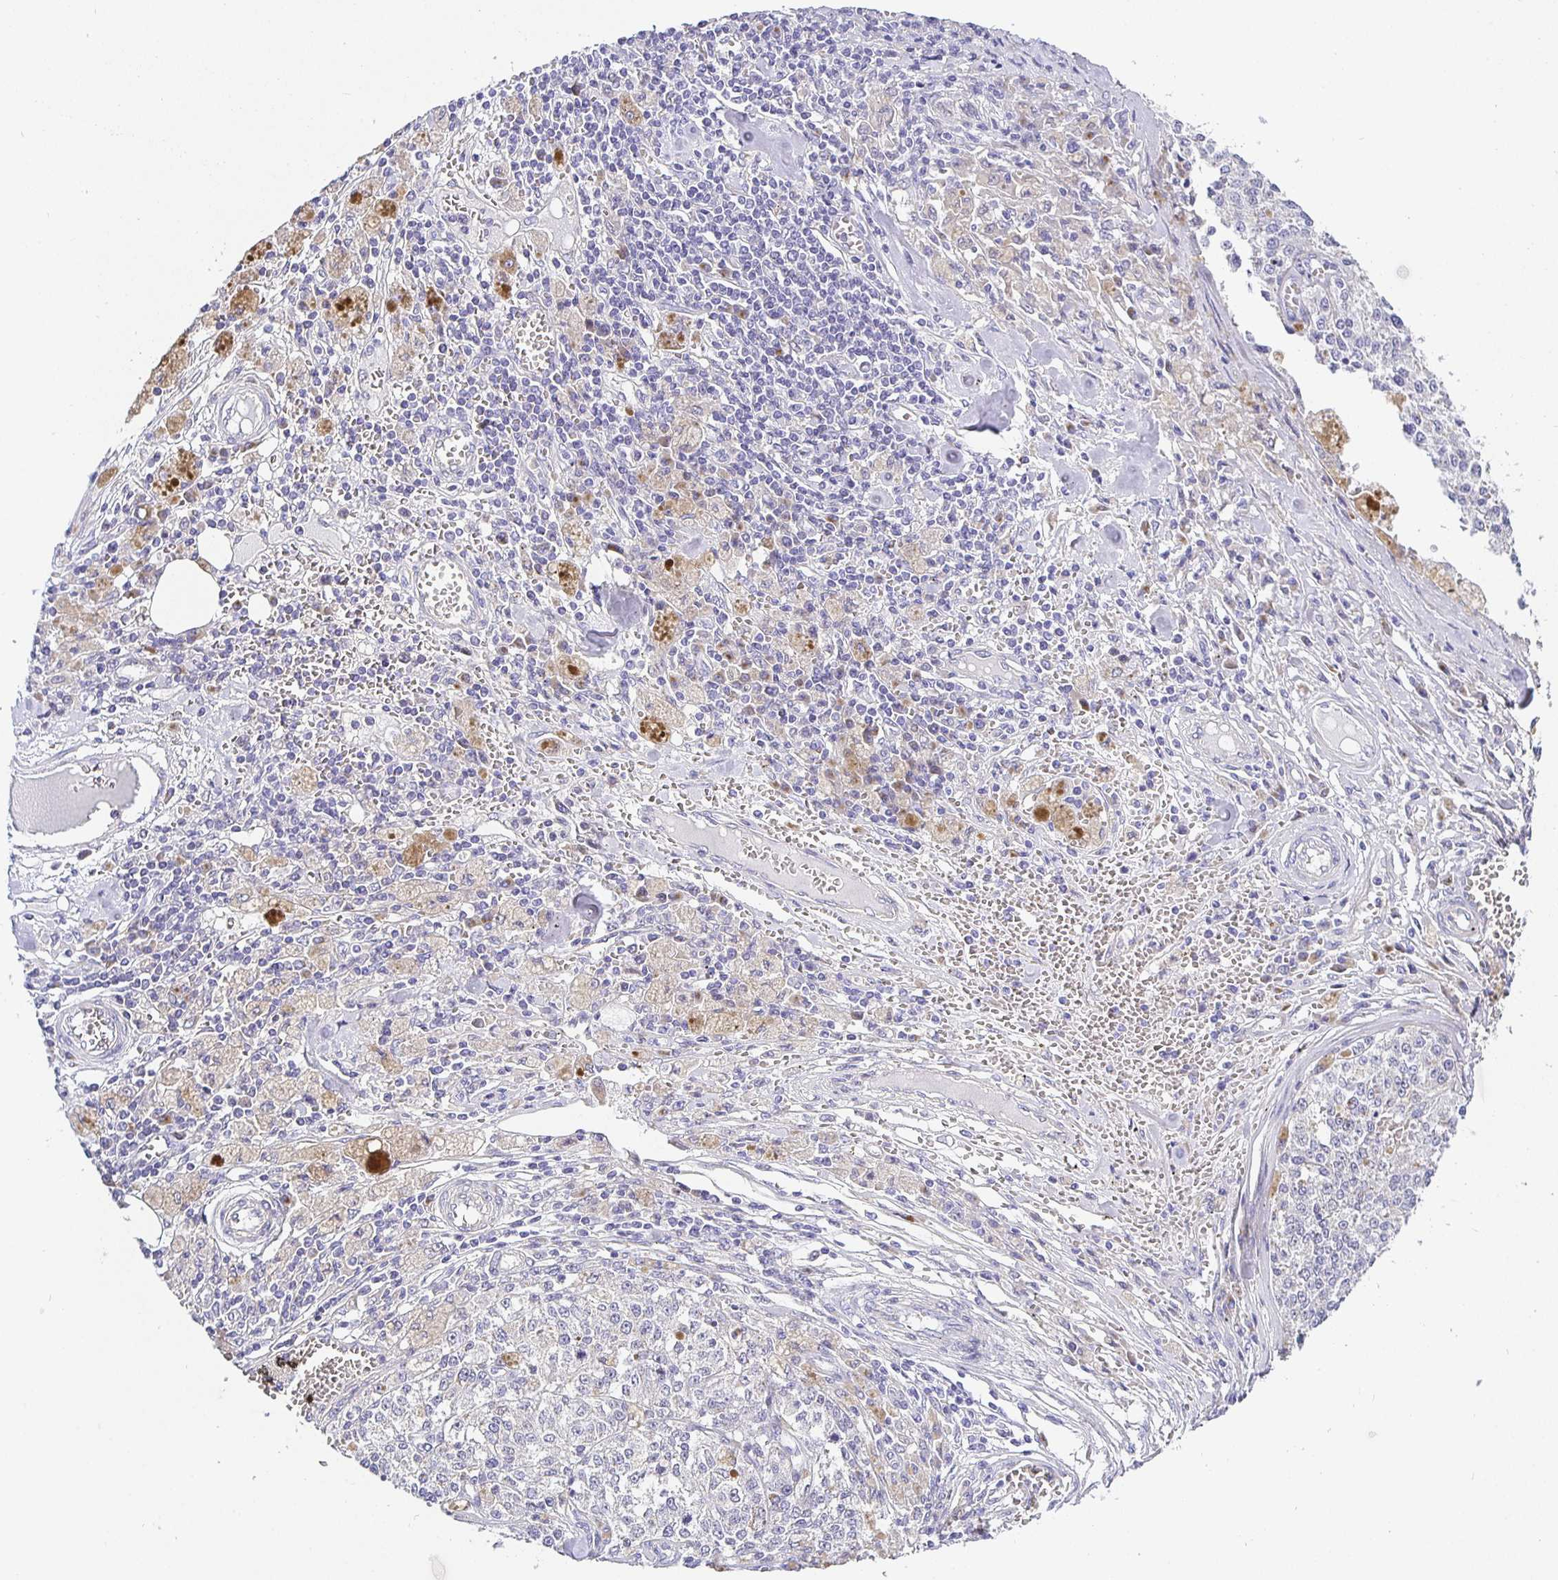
{"staining": {"intensity": "negative", "quantity": "none", "location": "none"}, "tissue": "melanoma", "cell_type": "Tumor cells", "image_type": "cancer", "snomed": [{"axis": "morphology", "description": "Malignant melanoma, Metastatic site"}, {"axis": "topography", "description": "Lymph node"}], "caption": "DAB (3,3'-diaminobenzidine) immunohistochemical staining of human malignant melanoma (metastatic site) demonstrates no significant positivity in tumor cells.", "gene": "OPALIN", "patient": {"sex": "female", "age": 64}}